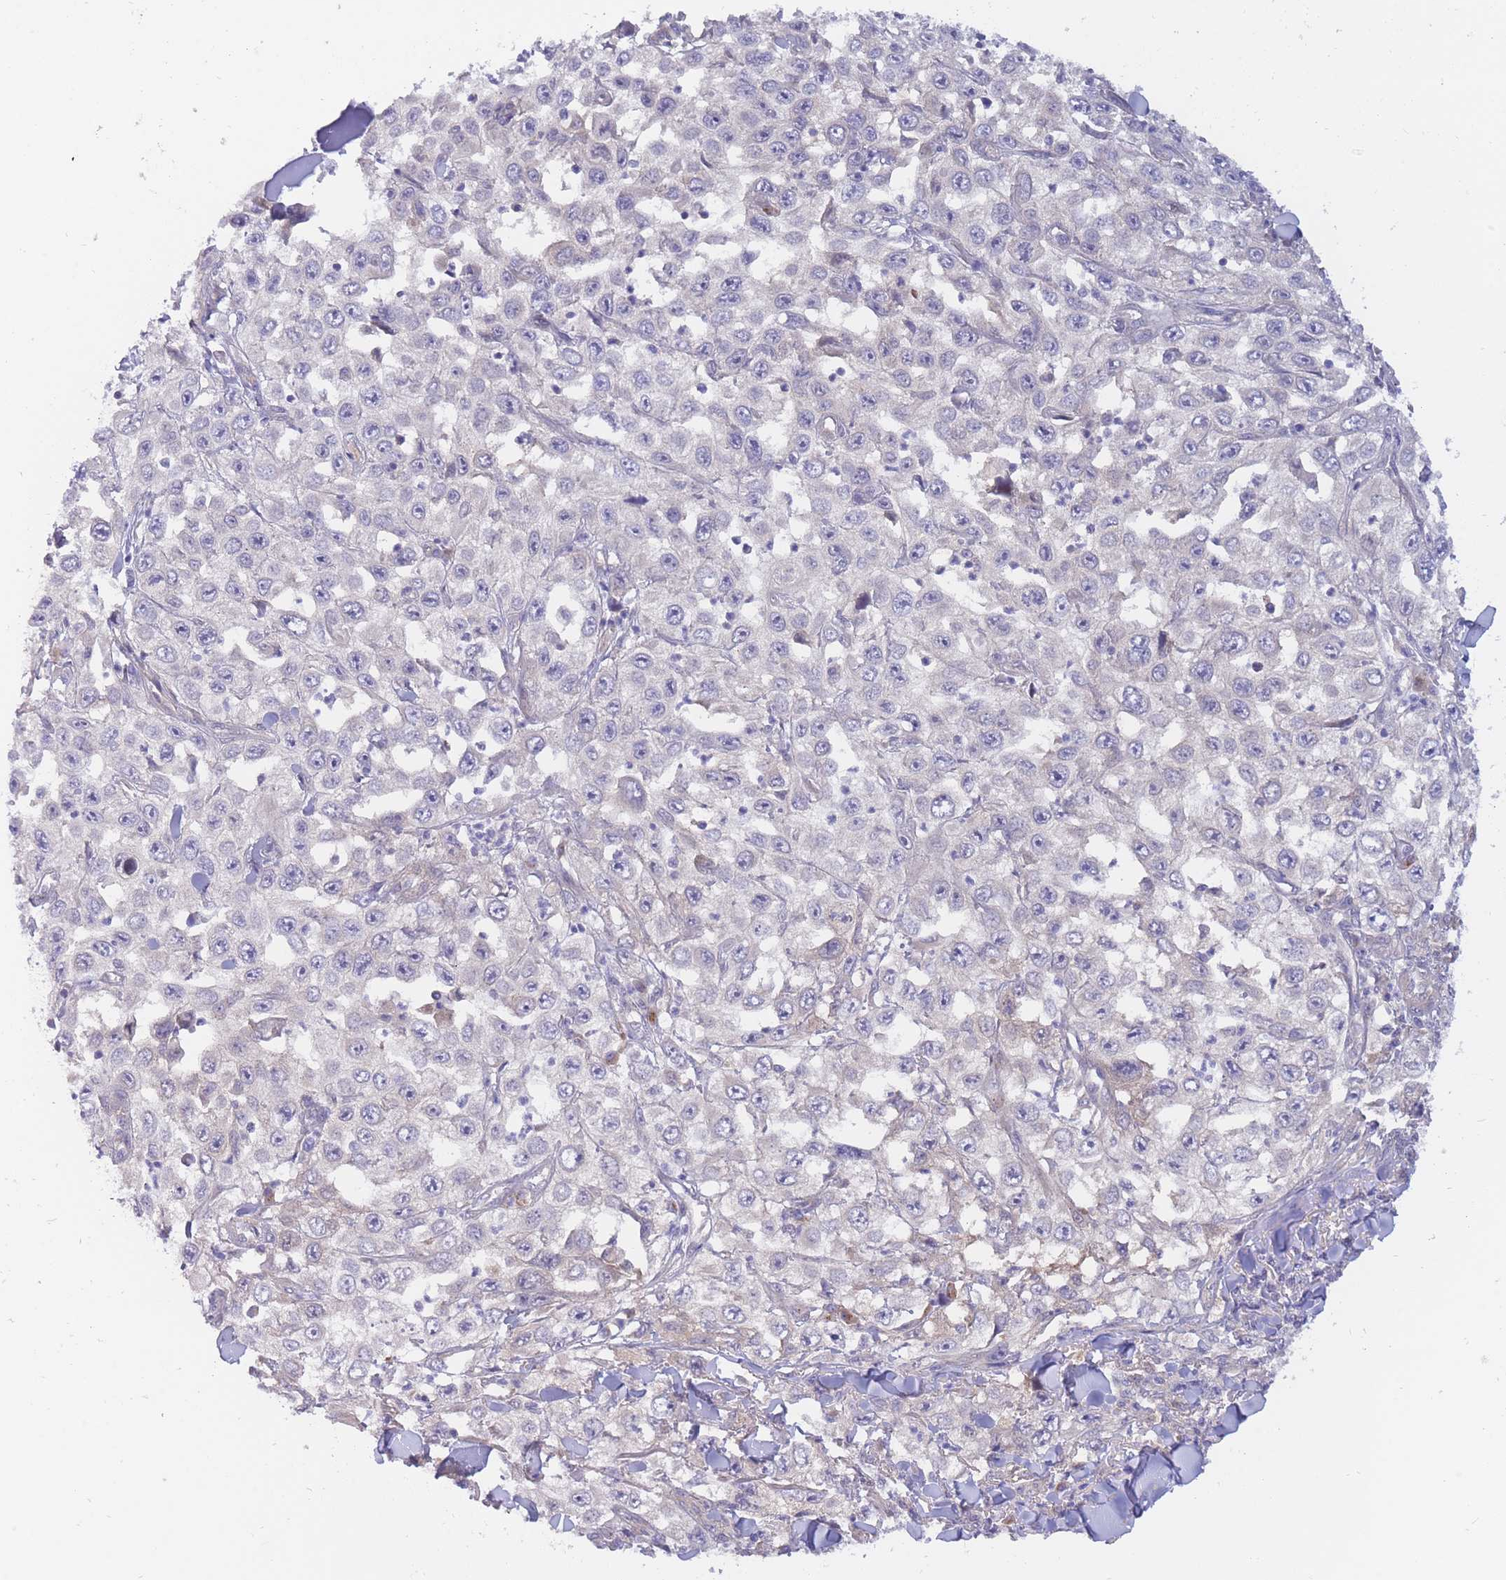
{"staining": {"intensity": "negative", "quantity": "none", "location": "none"}, "tissue": "skin cancer", "cell_type": "Tumor cells", "image_type": "cancer", "snomed": [{"axis": "morphology", "description": "Squamous cell carcinoma, NOS"}, {"axis": "topography", "description": "Skin"}], "caption": "High power microscopy photomicrograph of an immunohistochemistry photomicrograph of skin squamous cell carcinoma, revealing no significant staining in tumor cells.", "gene": "APOL4", "patient": {"sex": "male", "age": 82}}